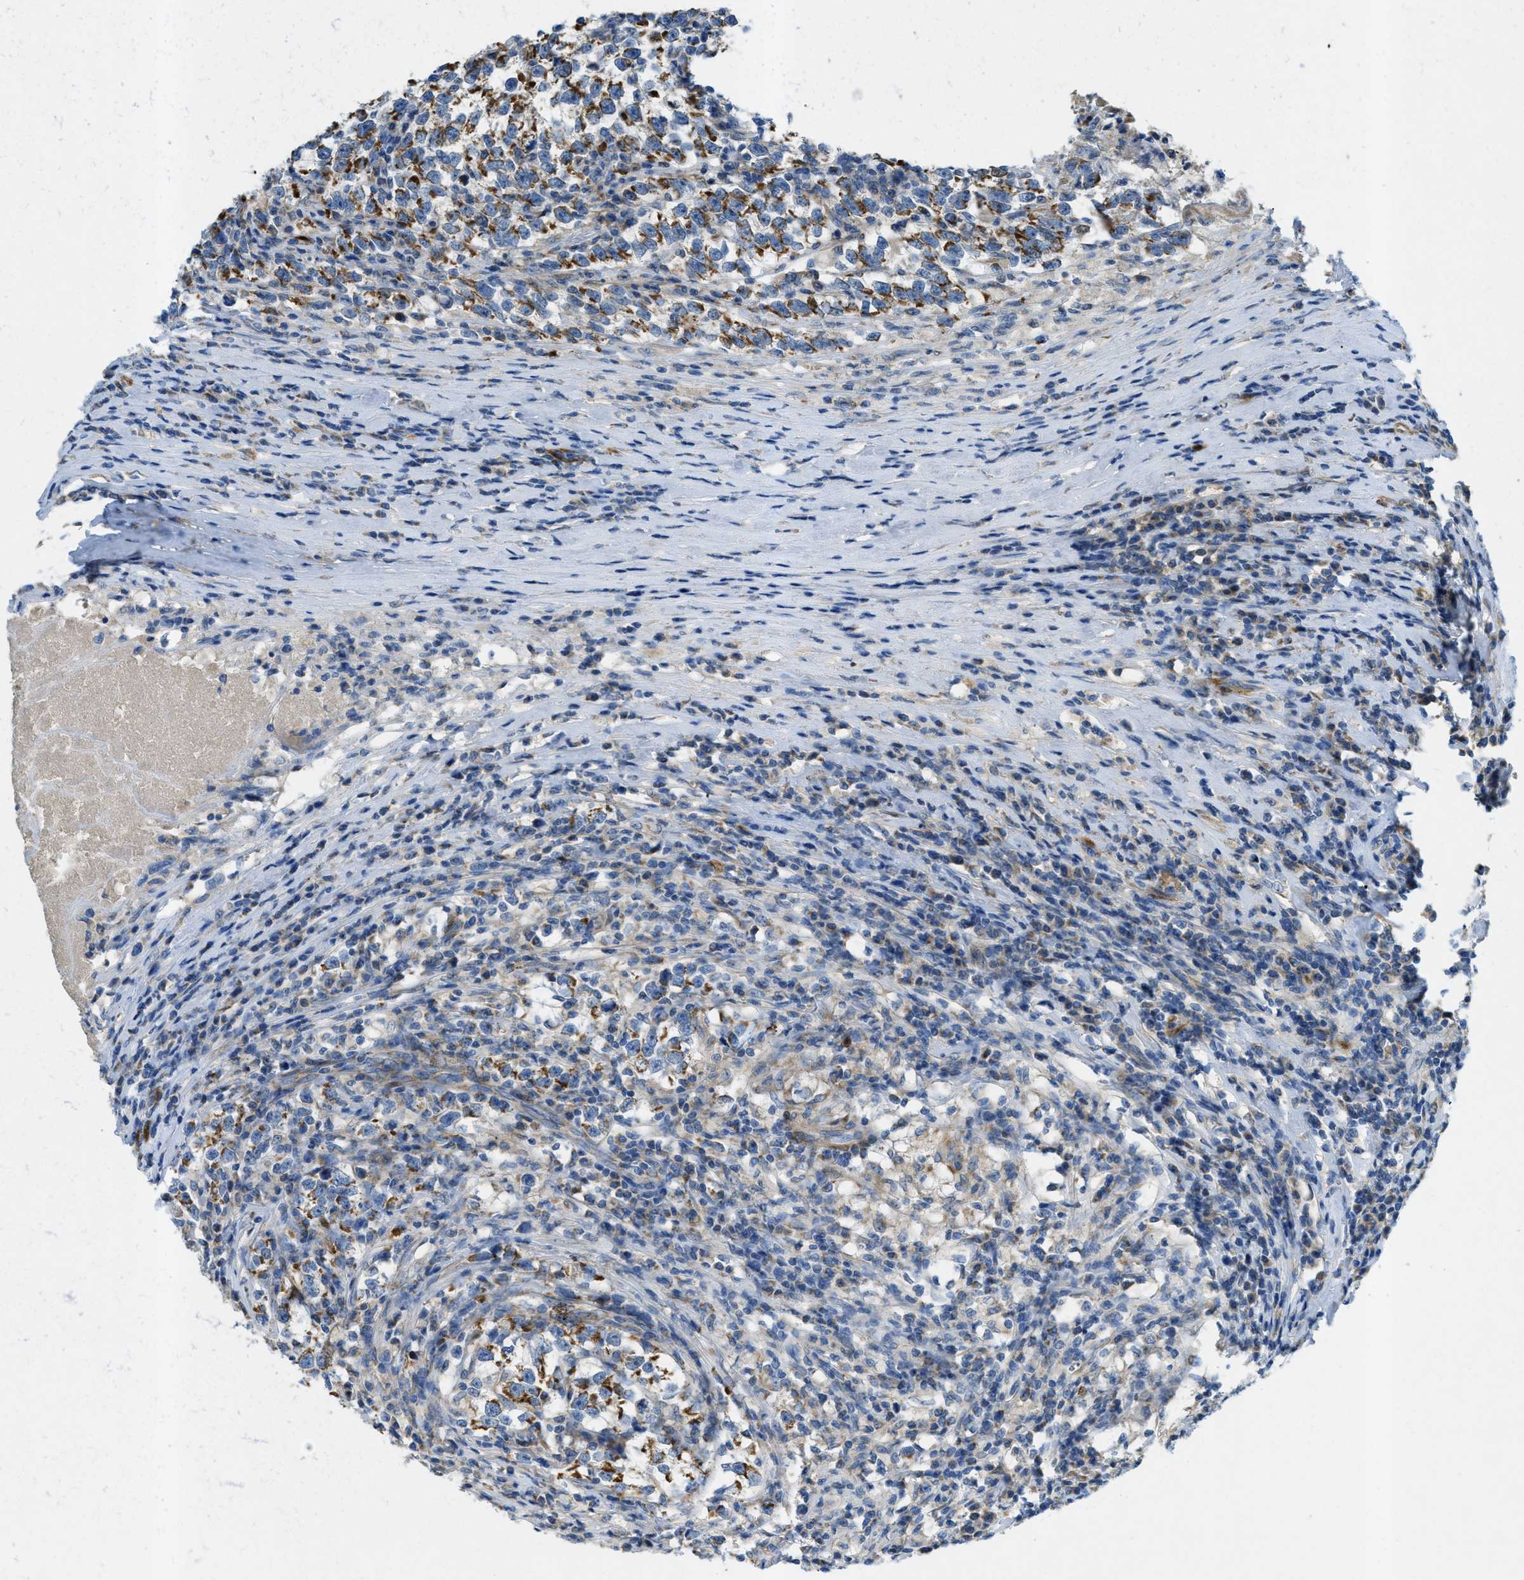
{"staining": {"intensity": "moderate", "quantity": "25%-75%", "location": "cytoplasmic/membranous"}, "tissue": "testis cancer", "cell_type": "Tumor cells", "image_type": "cancer", "snomed": [{"axis": "morphology", "description": "Normal tissue, NOS"}, {"axis": "morphology", "description": "Seminoma, NOS"}, {"axis": "topography", "description": "Testis"}], "caption": "IHC of testis cancer (seminoma) exhibits medium levels of moderate cytoplasmic/membranous expression in approximately 25%-75% of tumor cells.", "gene": "CYGB", "patient": {"sex": "male", "age": 43}}